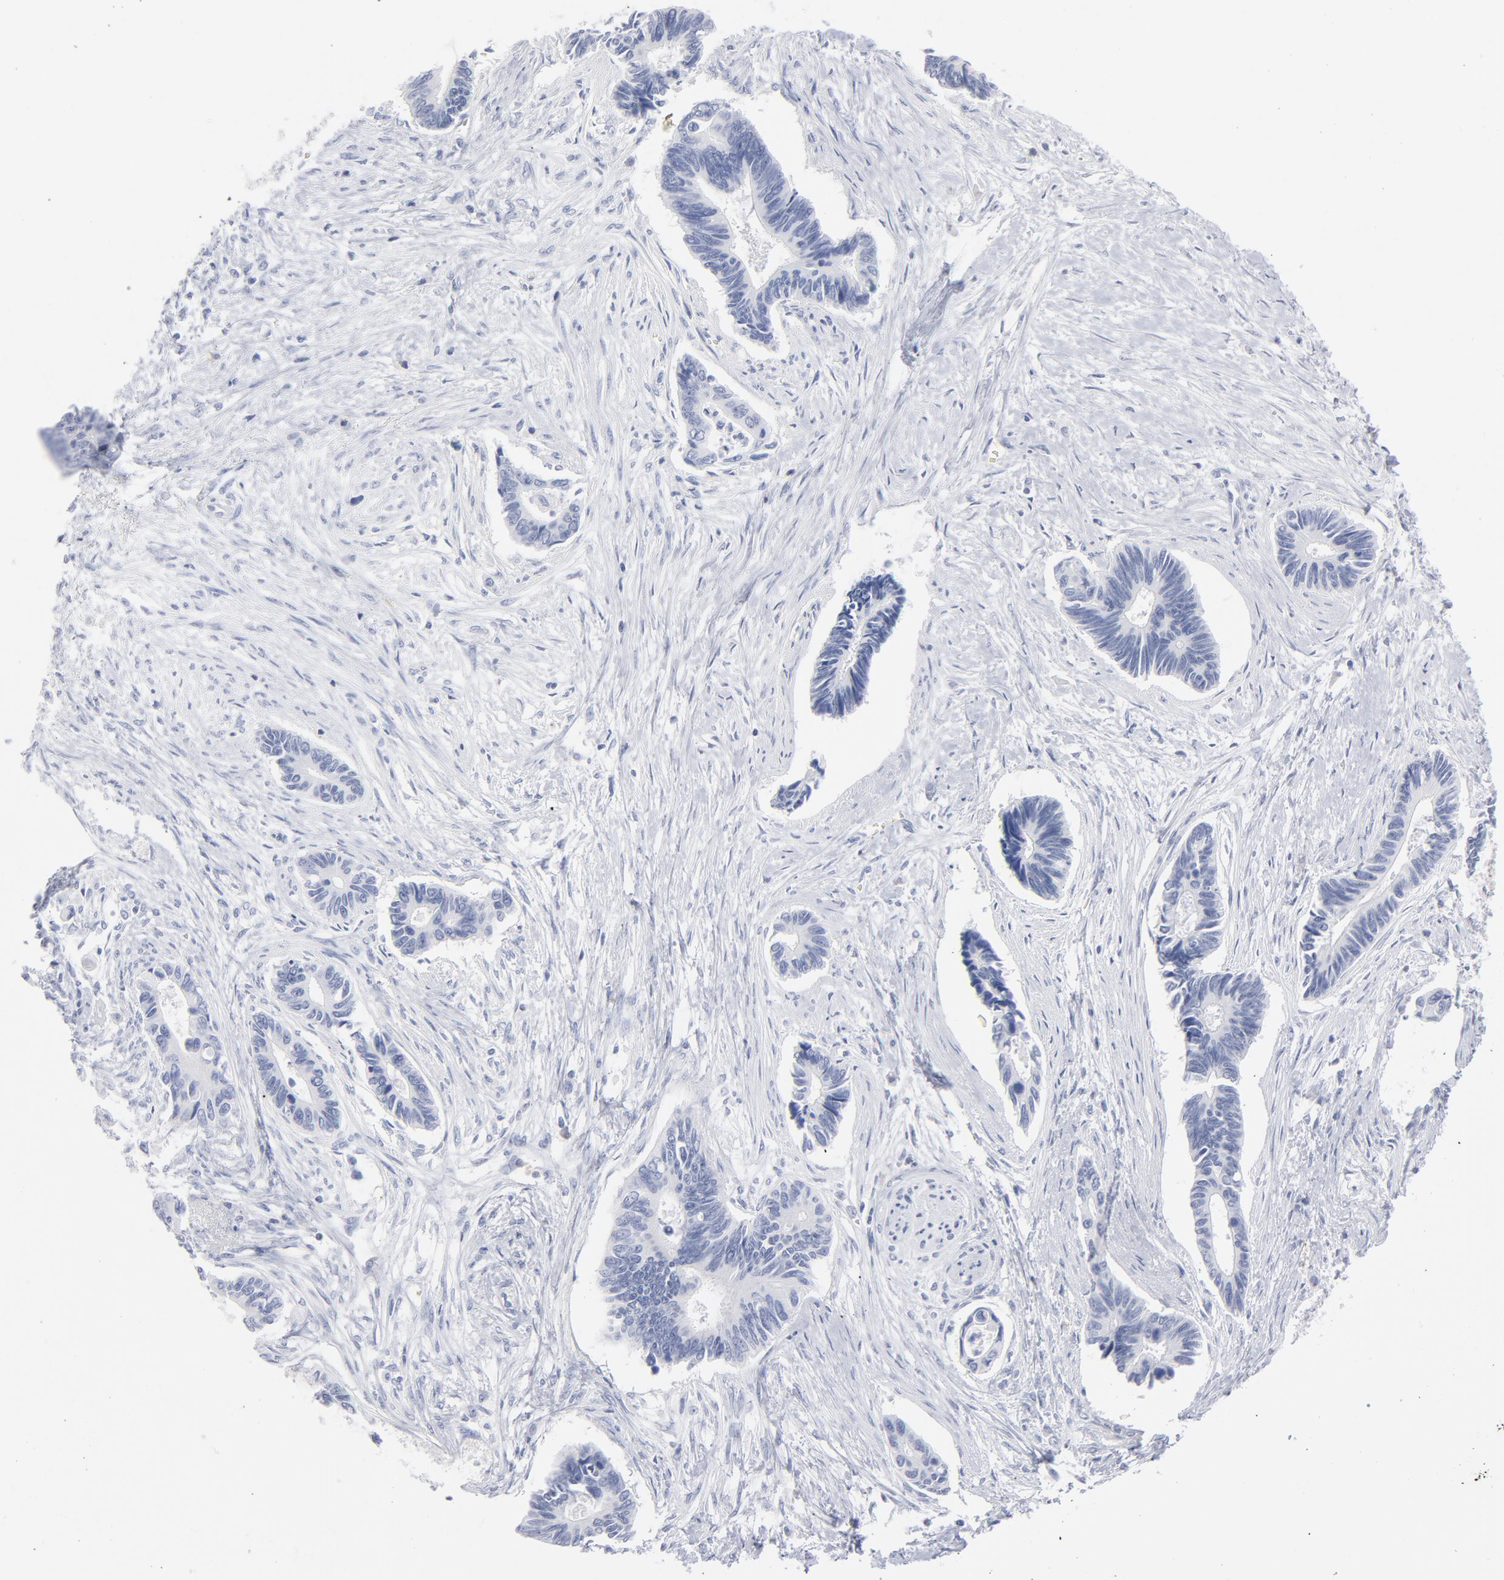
{"staining": {"intensity": "negative", "quantity": "none", "location": "none"}, "tissue": "pancreatic cancer", "cell_type": "Tumor cells", "image_type": "cancer", "snomed": [{"axis": "morphology", "description": "Adenocarcinoma, NOS"}, {"axis": "topography", "description": "Pancreas"}], "caption": "The micrograph reveals no staining of tumor cells in pancreatic cancer.", "gene": "P2RY8", "patient": {"sex": "female", "age": 70}}